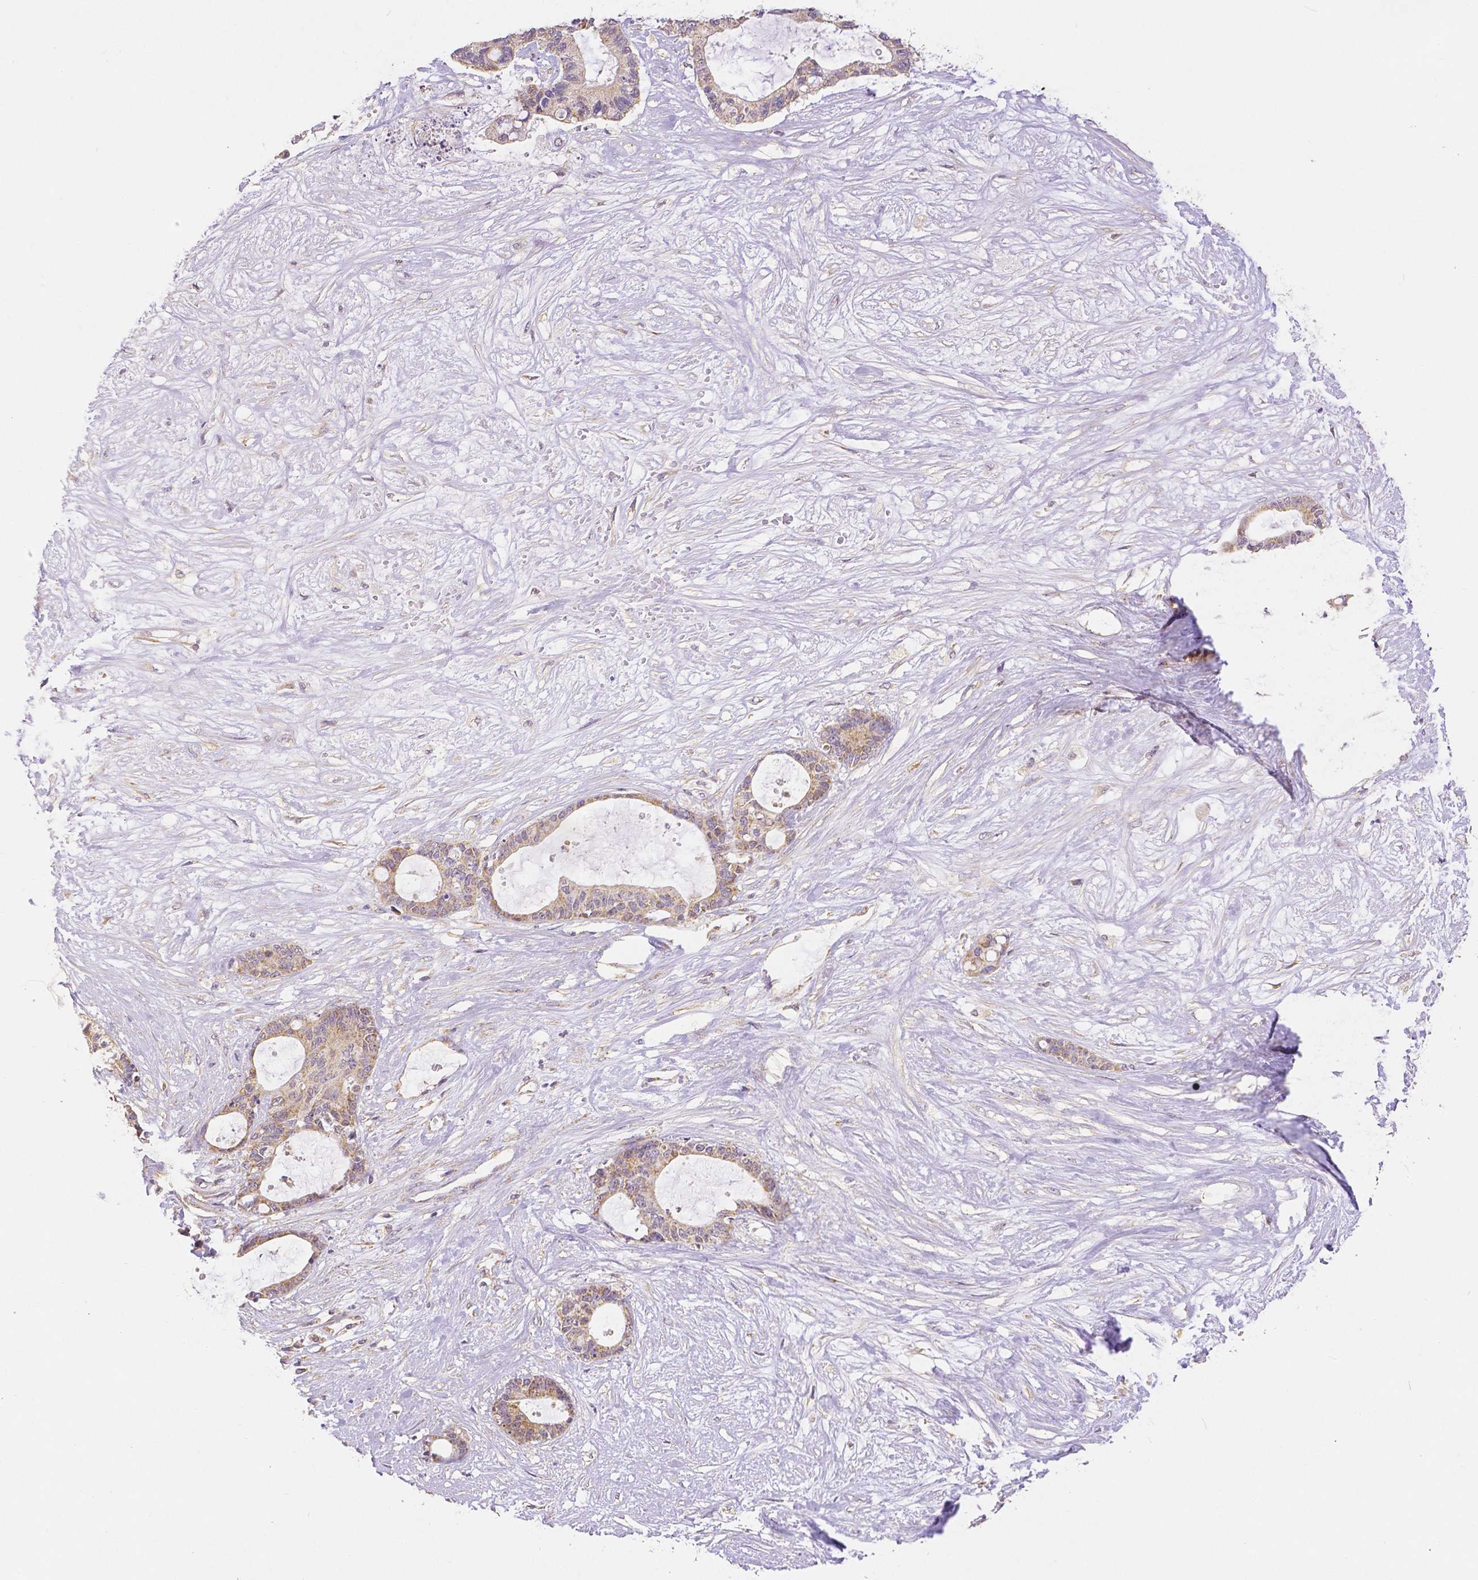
{"staining": {"intensity": "weak", "quantity": ">75%", "location": "cytoplasmic/membranous"}, "tissue": "liver cancer", "cell_type": "Tumor cells", "image_type": "cancer", "snomed": [{"axis": "morphology", "description": "Normal tissue, NOS"}, {"axis": "morphology", "description": "Cholangiocarcinoma"}, {"axis": "topography", "description": "Liver"}, {"axis": "topography", "description": "Peripheral nerve tissue"}], "caption": "Tumor cells demonstrate weak cytoplasmic/membranous positivity in approximately >75% of cells in cholangiocarcinoma (liver). (Stains: DAB in brown, nuclei in blue, Microscopy: brightfield microscopy at high magnification).", "gene": "RHOT1", "patient": {"sex": "female", "age": 73}}